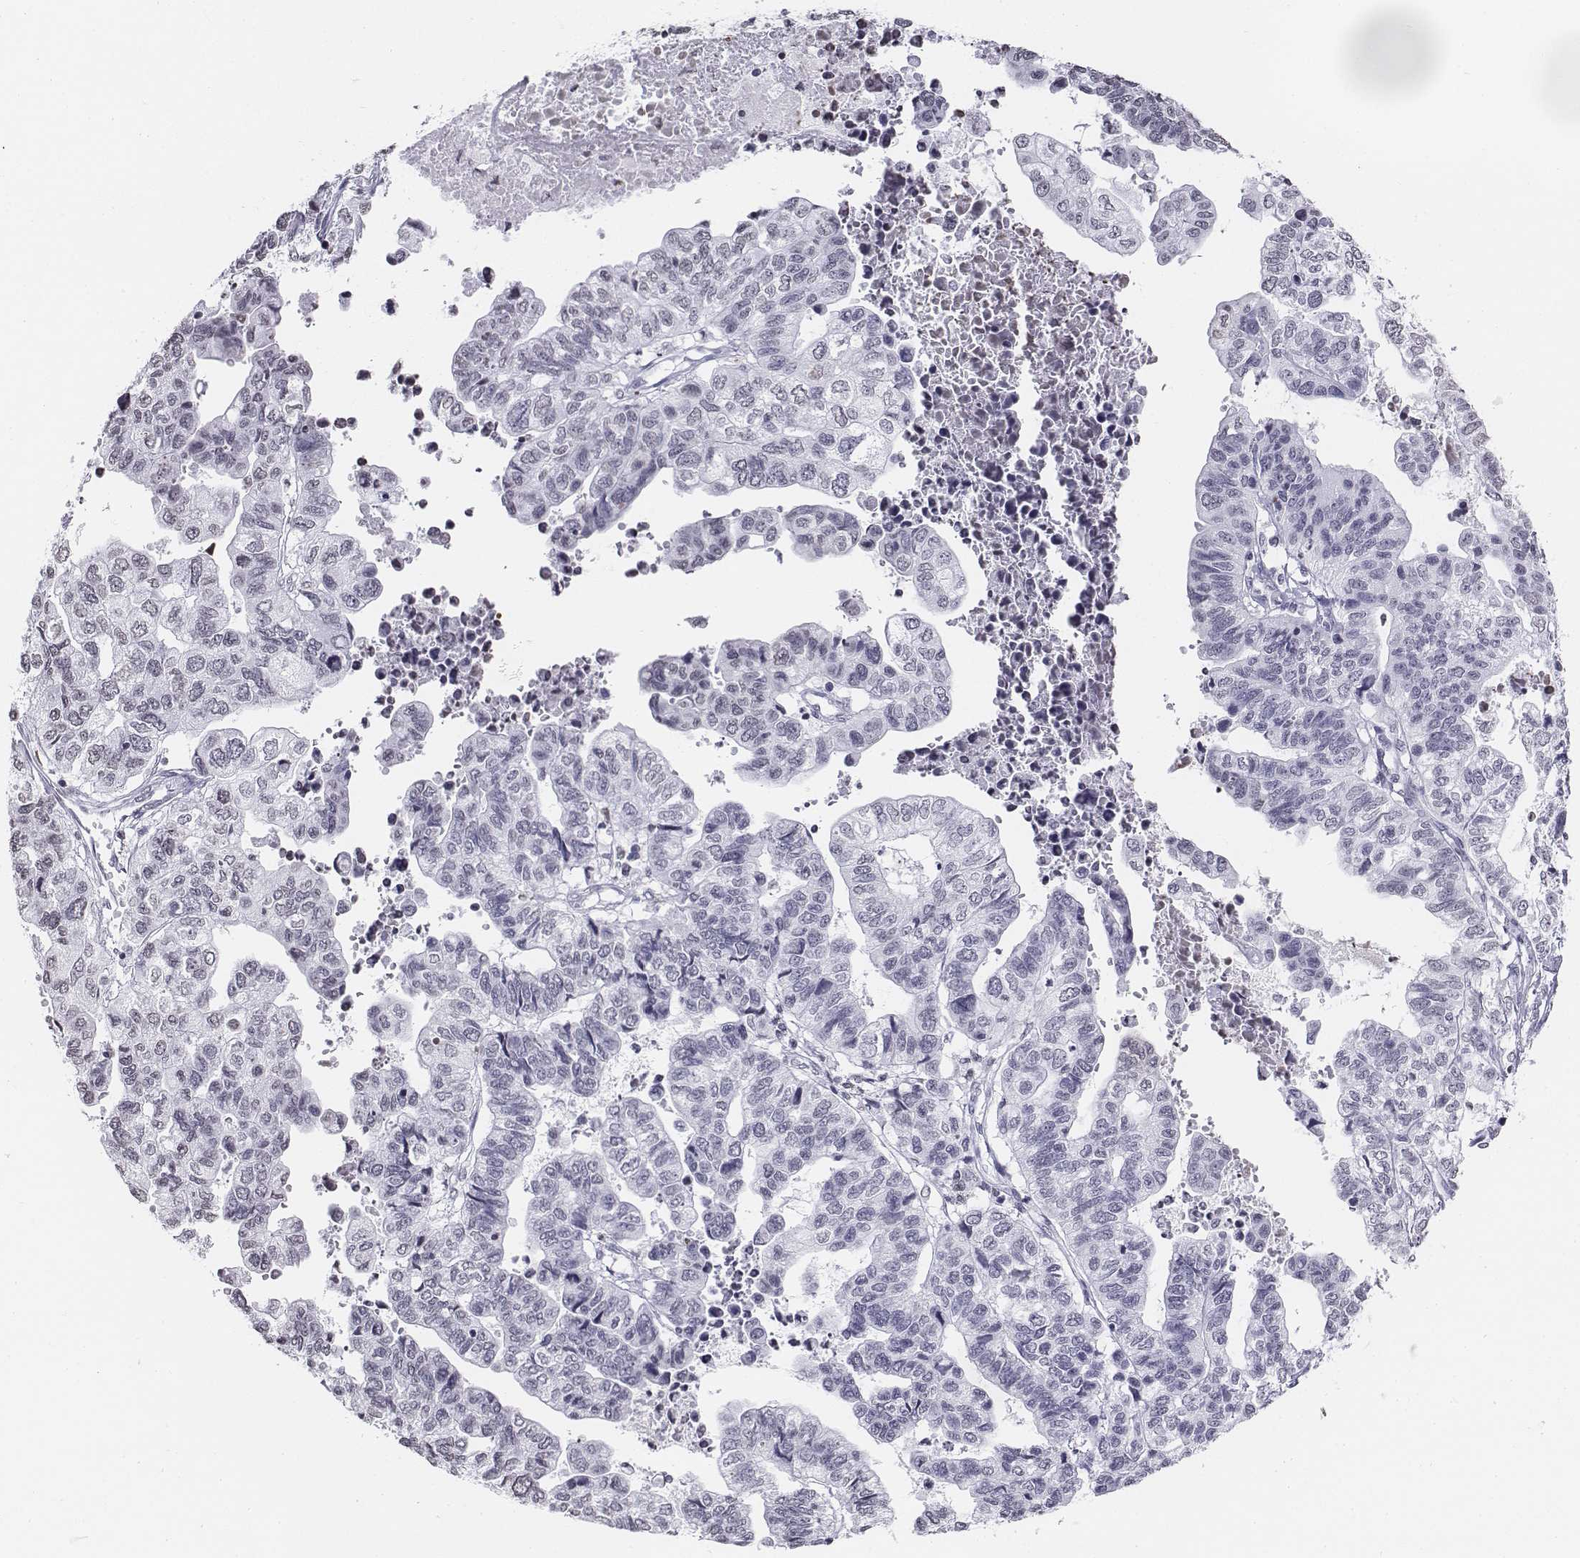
{"staining": {"intensity": "negative", "quantity": "none", "location": "none"}, "tissue": "stomach cancer", "cell_type": "Tumor cells", "image_type": "cancer", "snomed": [{"axis": "morphology", "description": "Adenocarcinoma, NOS"}, {"axis": "topography", "description": "Stomach, upper"}], "caption": "Tumor cells show no significant expression in stomach adenocarcinoma. (DAB IHC, high magnification).", "gene": "BARHL1", "patient": {"sex": "female", "age": 67}}